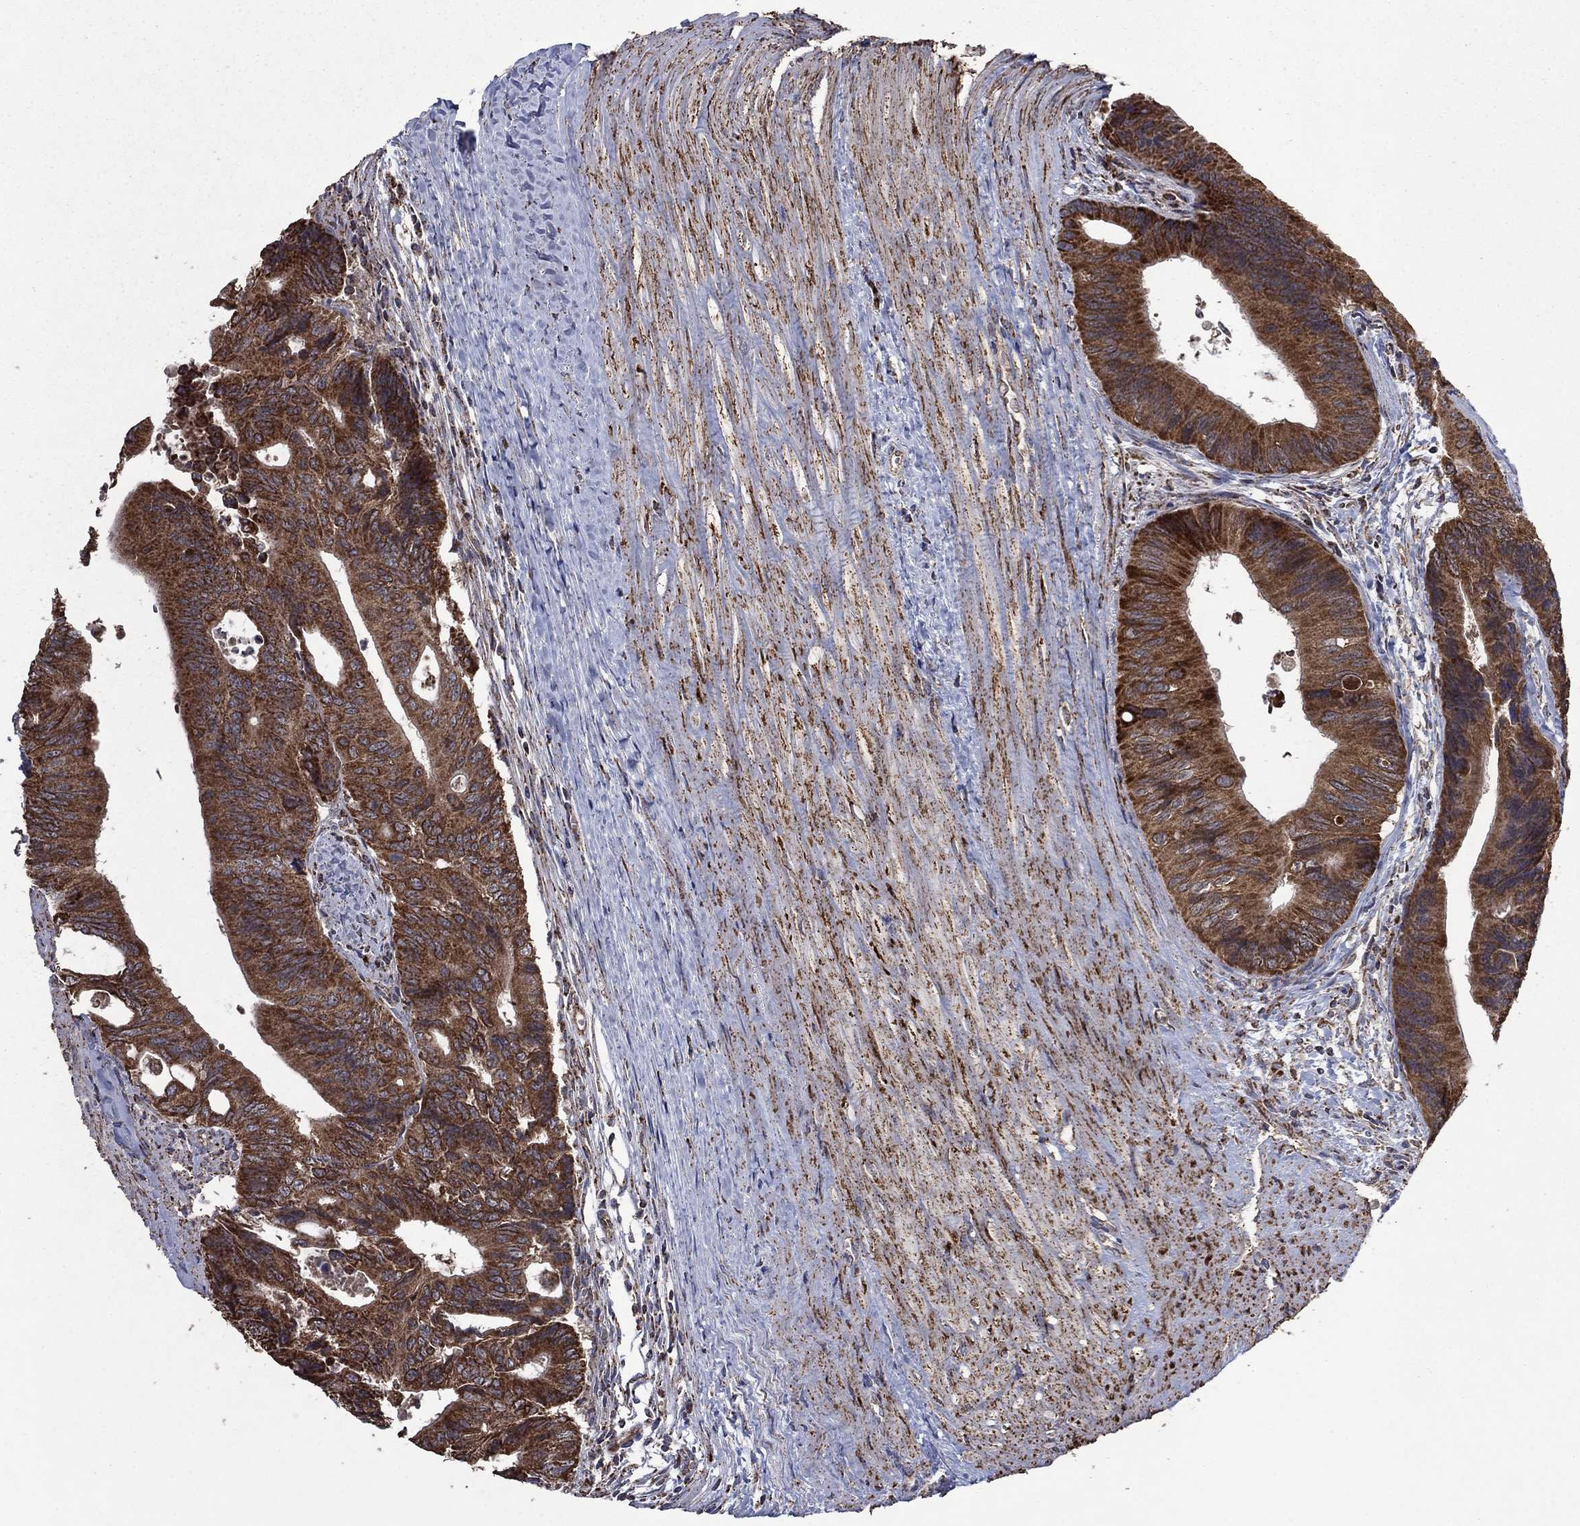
{"staining": {"intensity": "strong", "quantity": ">75%", "location": "cytoplasmic/membranous"}, "tissue": "colorectal cancer", "cell_type": "Tumor cells", "image_type": "cancer", "snomed": [{"axis": "morphology", "description": "Normal tissue, NOS"}, {"axis": "morphology", "description": "Adenocarcinoma, NOS"}, {"axis": "topography", "description": "Colon"}], "caption": "IHC (DAB (3,3'-diaminobenzidine)) staining of colorectal adenocarcinoma demonstrates strong cytoplasmic/membranous protein positivity in about >75% of tumor cells.", "gene": "DPH1", "patient": {"sex": "male", "age": 65}}